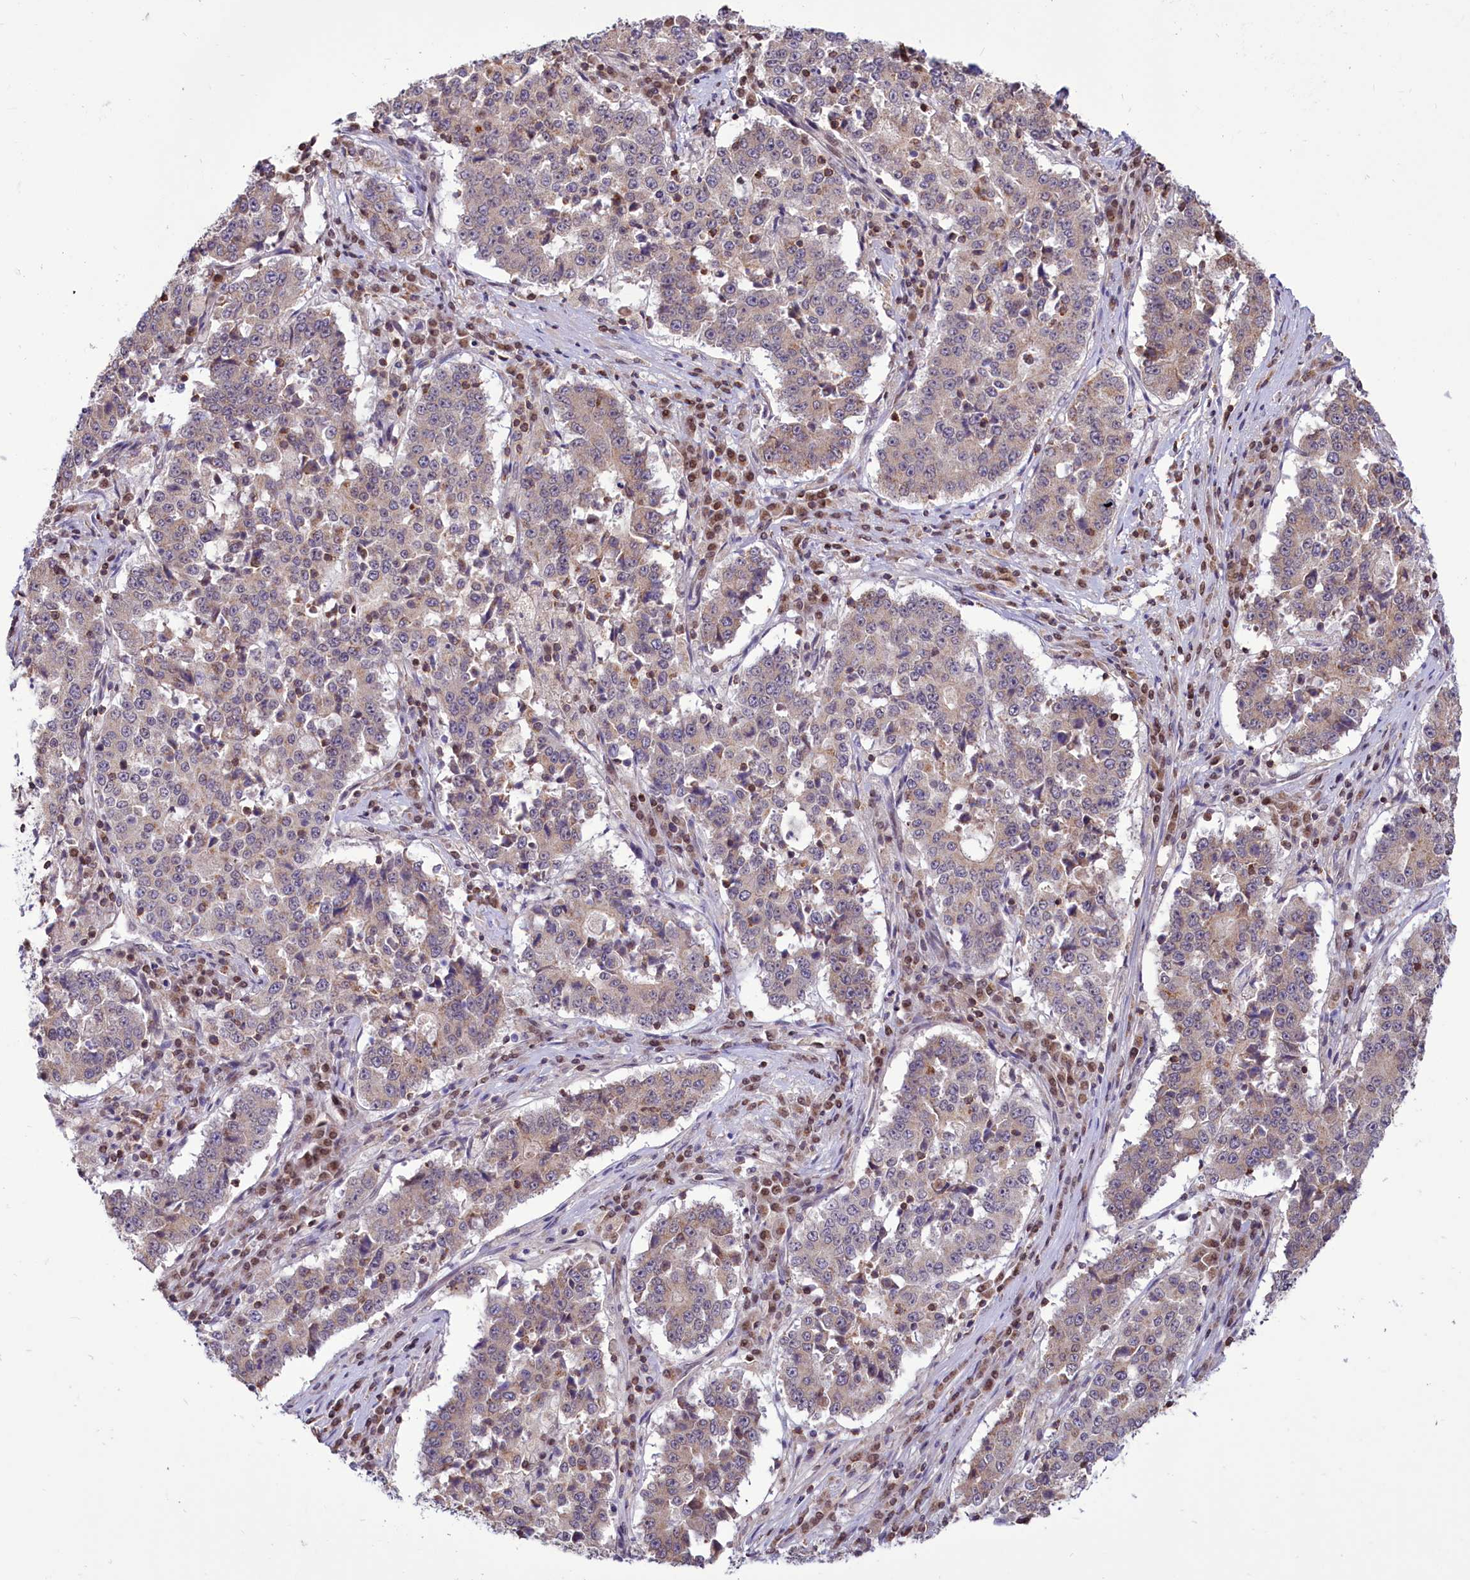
{"staining": {"intensity": "weak", "quantity": "<25%", "location": "cytoplasmic/membranous"}, "tissue": "stomach cancer", "cell_type": "Tumor cells", "image_type": "cancer", "snomed": [{"axis": "morphology", "description": "Adenocarcinoma, NOS"}, {"axis": "topography", "description": "Stomach"}], "caption": "High magnification brightfield microscopy of stomach cancer stained with DAB (3,3'-diaminobenzidine) (brown) and counterstained with hematoxylin (blue): tumor cells show no significant staining. (DAB (3,3'-diaminobenzidine) IHC, high magnification).", "gene": "PHC3", "patient": {"sex": "male", "age": 59}}